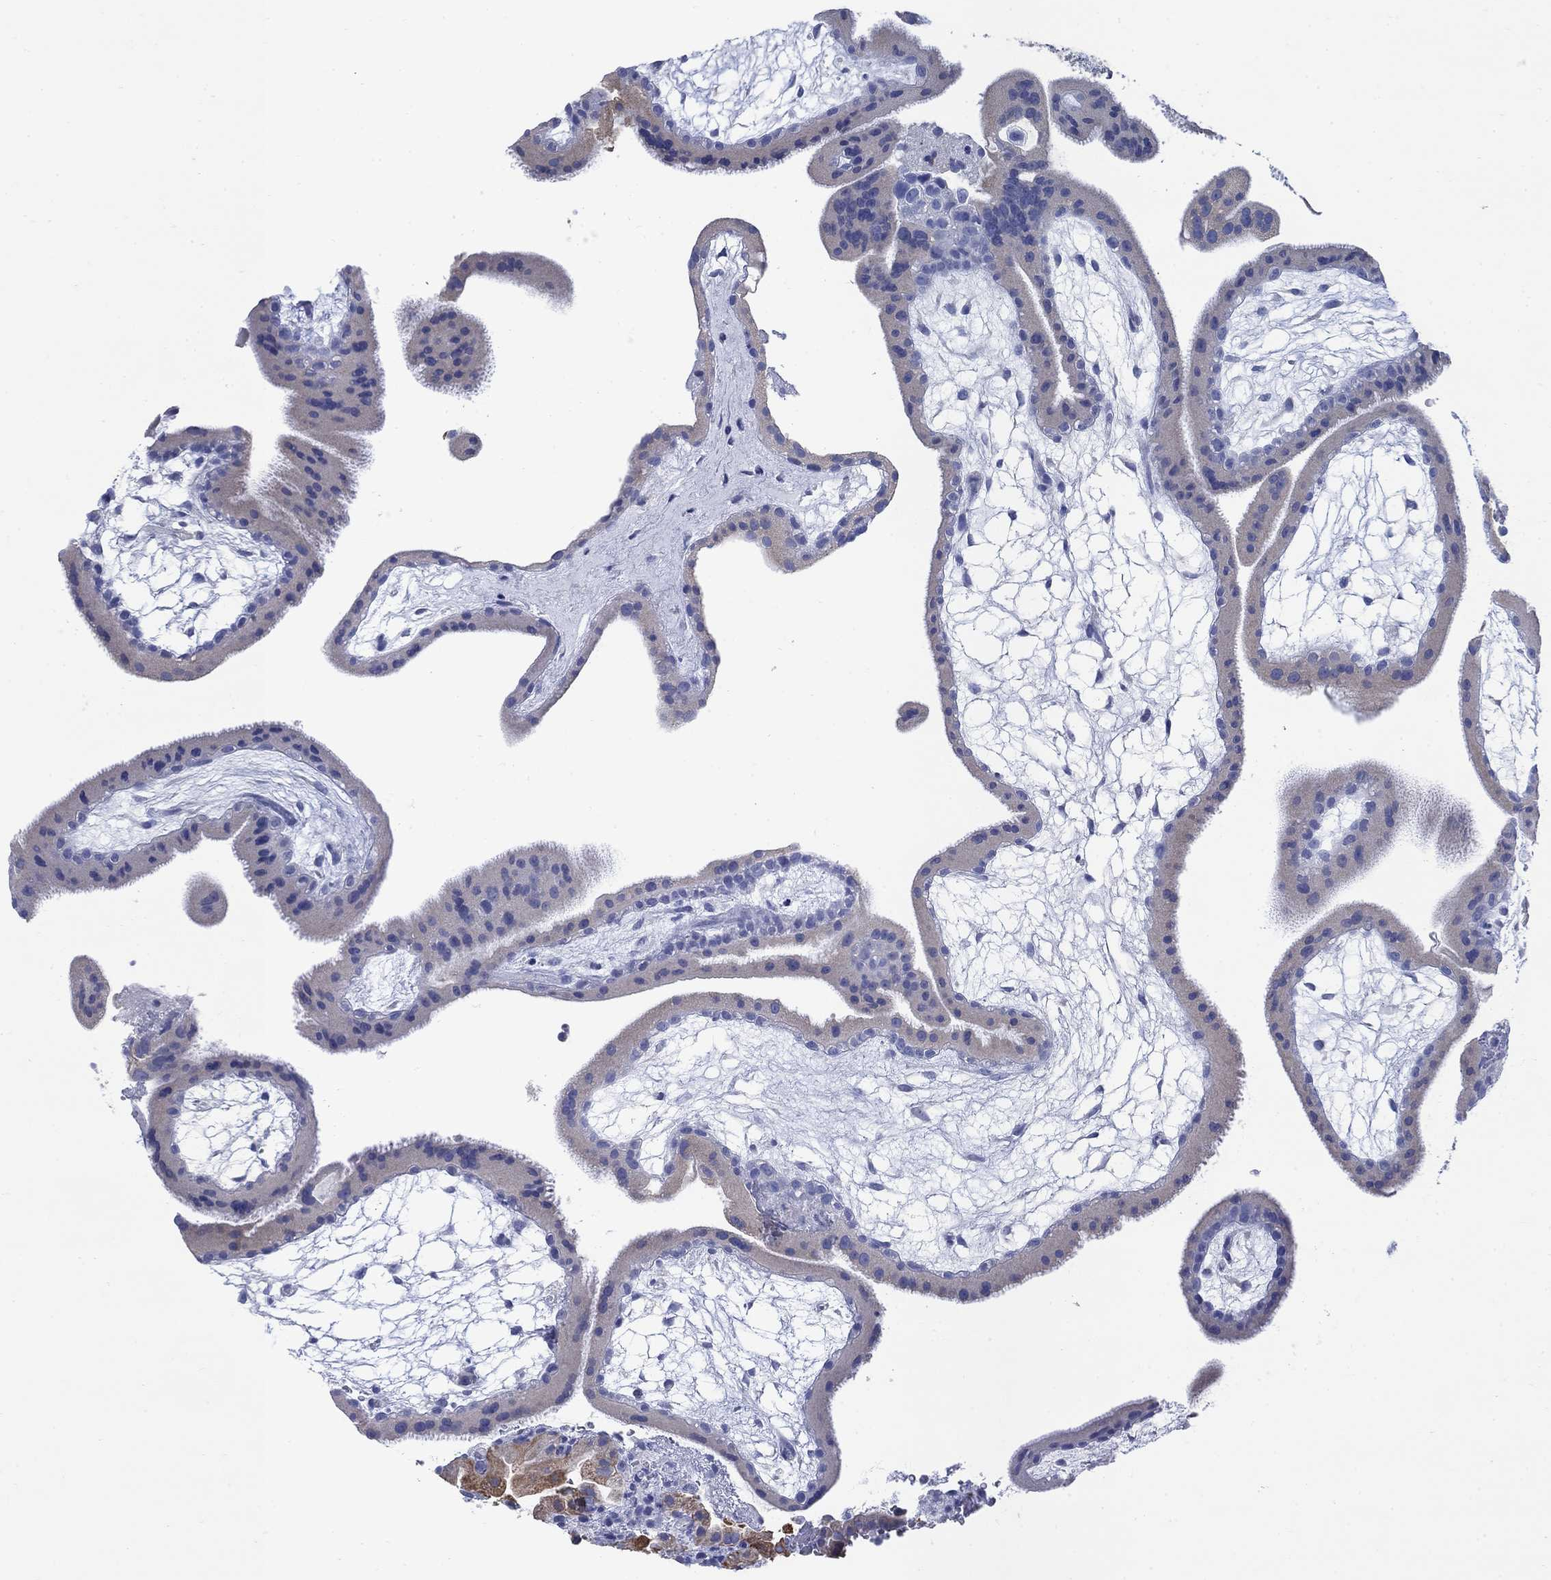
{"staining": {"intensity": "negative", "quantity": "none", "location": "none"}, "tissue": "placenta", "cell_type": "Decidual cells", "image_type": "normal", "snomed": [{"axis": "morphology", "description": "Normal tissue, NOS"}, {"axis": "topography", "description": "Placenta"}], "caption": "A high-resolution photomicrograph shows IHC staining of normal placenta, which displays no significant expression in decidual cells.", "gene": "SCCPDH", "patient": {"sex": "female", "age": 19}}